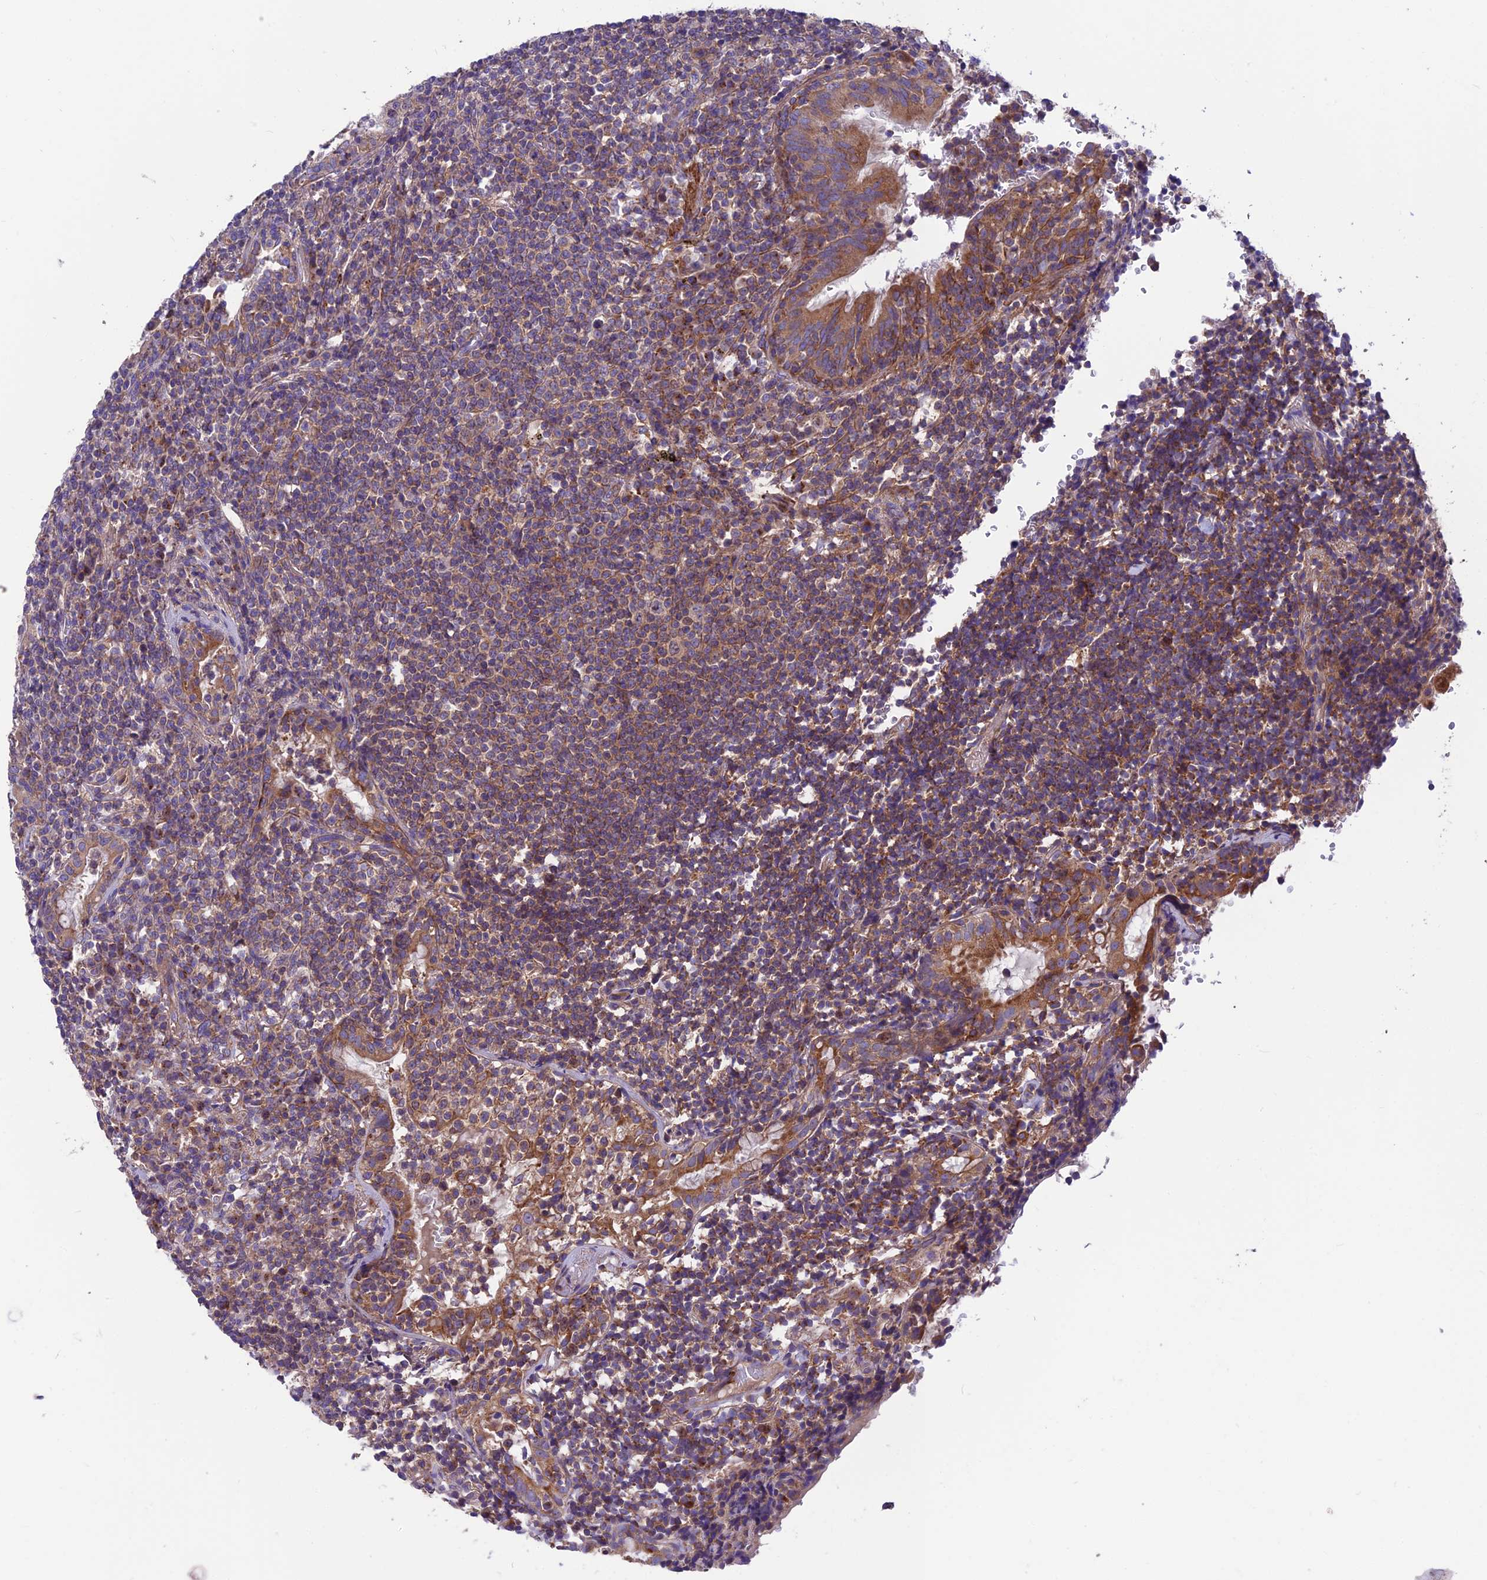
{"staining": {"intensity": "weak", "quantity": "25%-75%", "location": "cytoplasmic/membranous"}, "tissue": "lymphoma", "cell_type": "Tumor cells", "image_type": "cancer", "snomed": [{"axis": "morphology", "description": "Malignant lymphoma, non-Hodgkin's type, Low grade"}, {"axis": "topography", "description": "Lung"}], "caption": "Protein expression analysis of lymphoma shows weak cytoplasmic/membranous expression in approximately 25%-75% of tumor cells. (IHC, brightfield microscopy, high magnification).", "gene": "VPS16", "patient": {"sex": "female", "age": 71}}